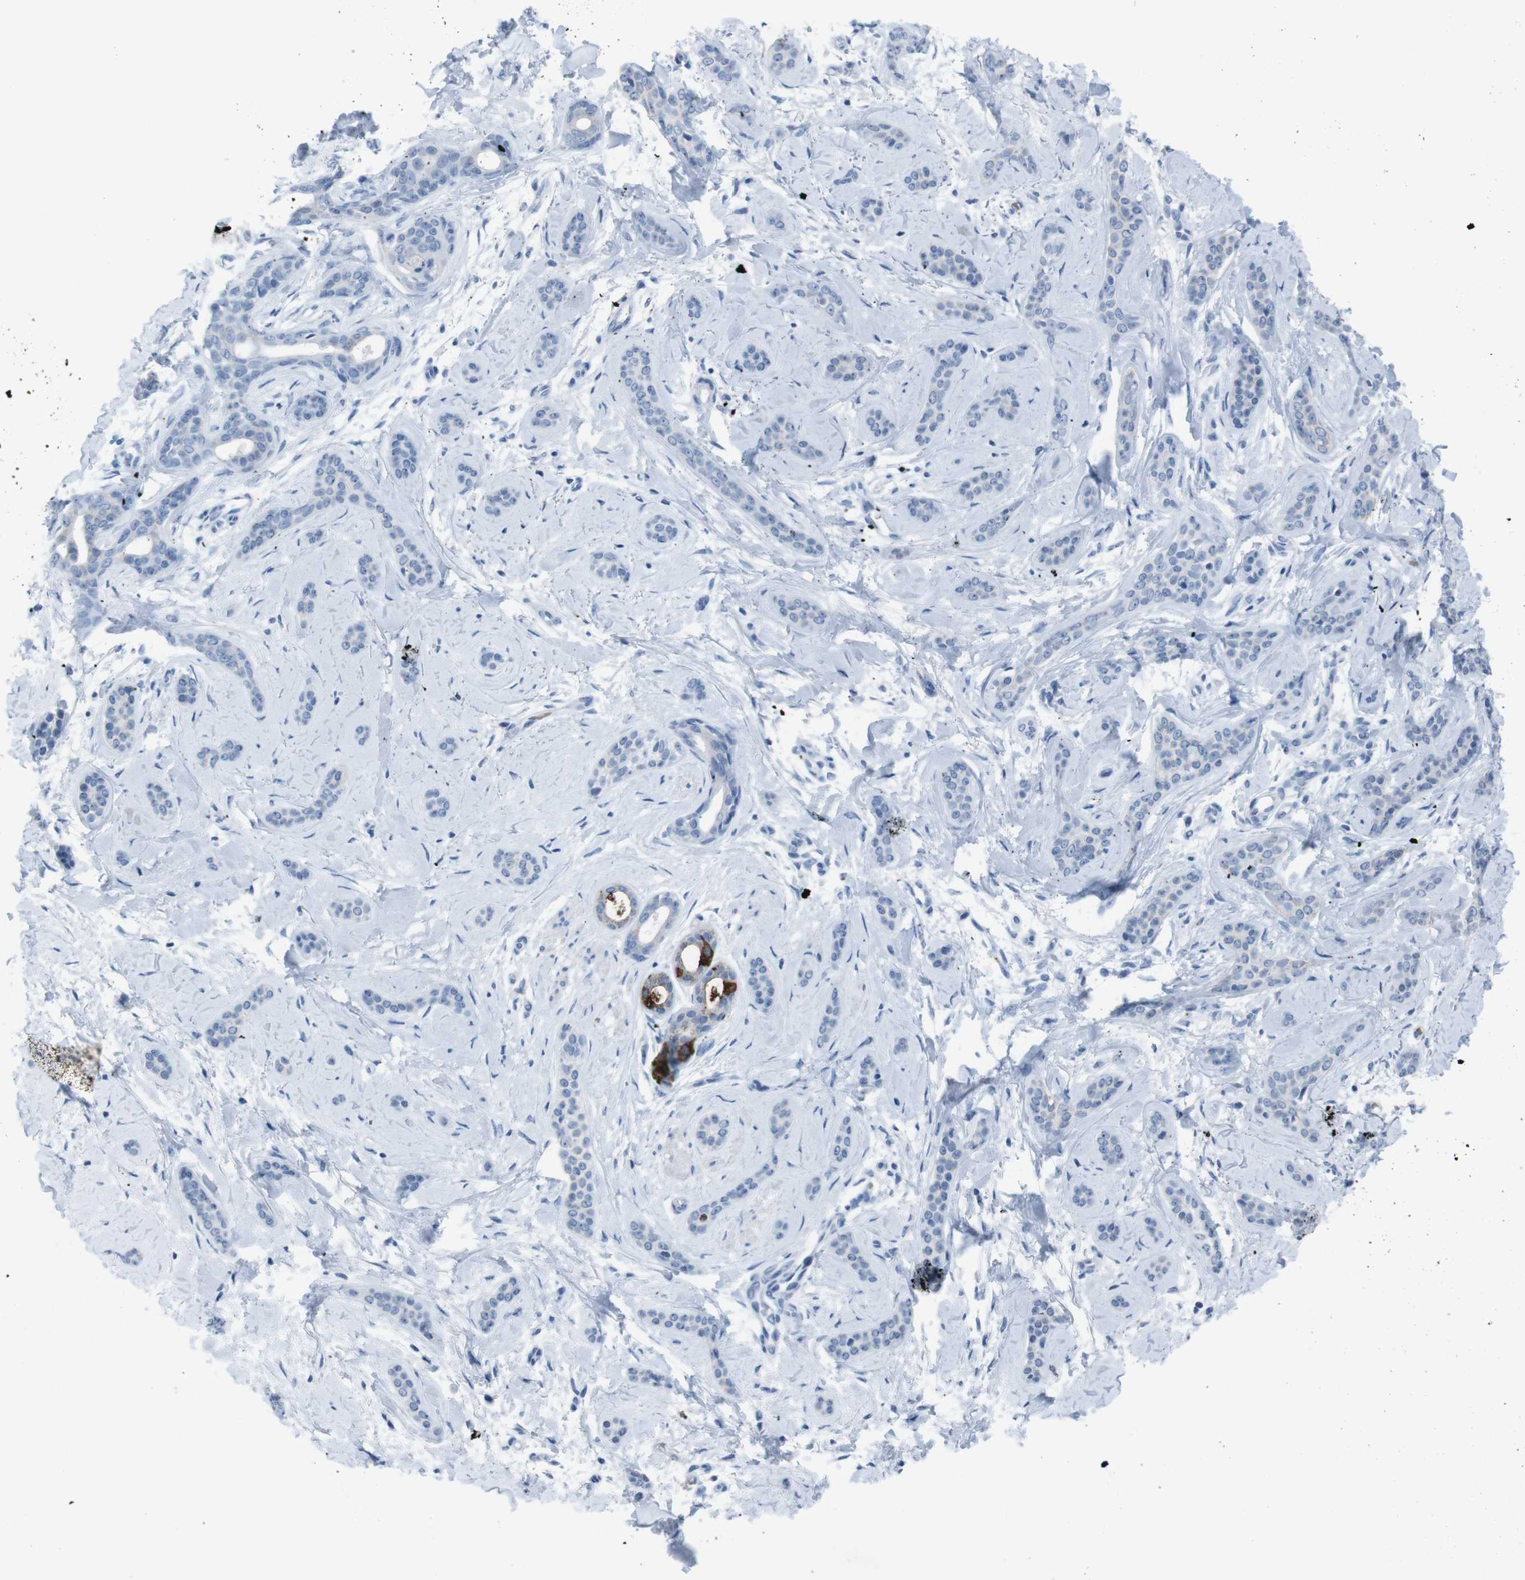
{"staining": {"intensity": "strong", "quantity": "<25%", "location": "cytoplasmic/membranous"}, "tissue": "skin cancer", "cell_type": "Tumor cells", "image_type": "cancer", "snomed": [{"axis": "morphology", "description": "Basal cell carcinoma"}, {"axis": "morphology", "description": "Adnexal tumor, benign"}, {"axis": "topography", "description": "Skin"}], "caption": "IHC image of skin cancer (basal cell carcinoma) stained for a protein (brown), which displays medium levels of strong cytoplasmic/membranous positivity in approximately <25% of tumor cells.", "gene": "ST6GAL1", "patient": {"sex": "female", "age": 42}}